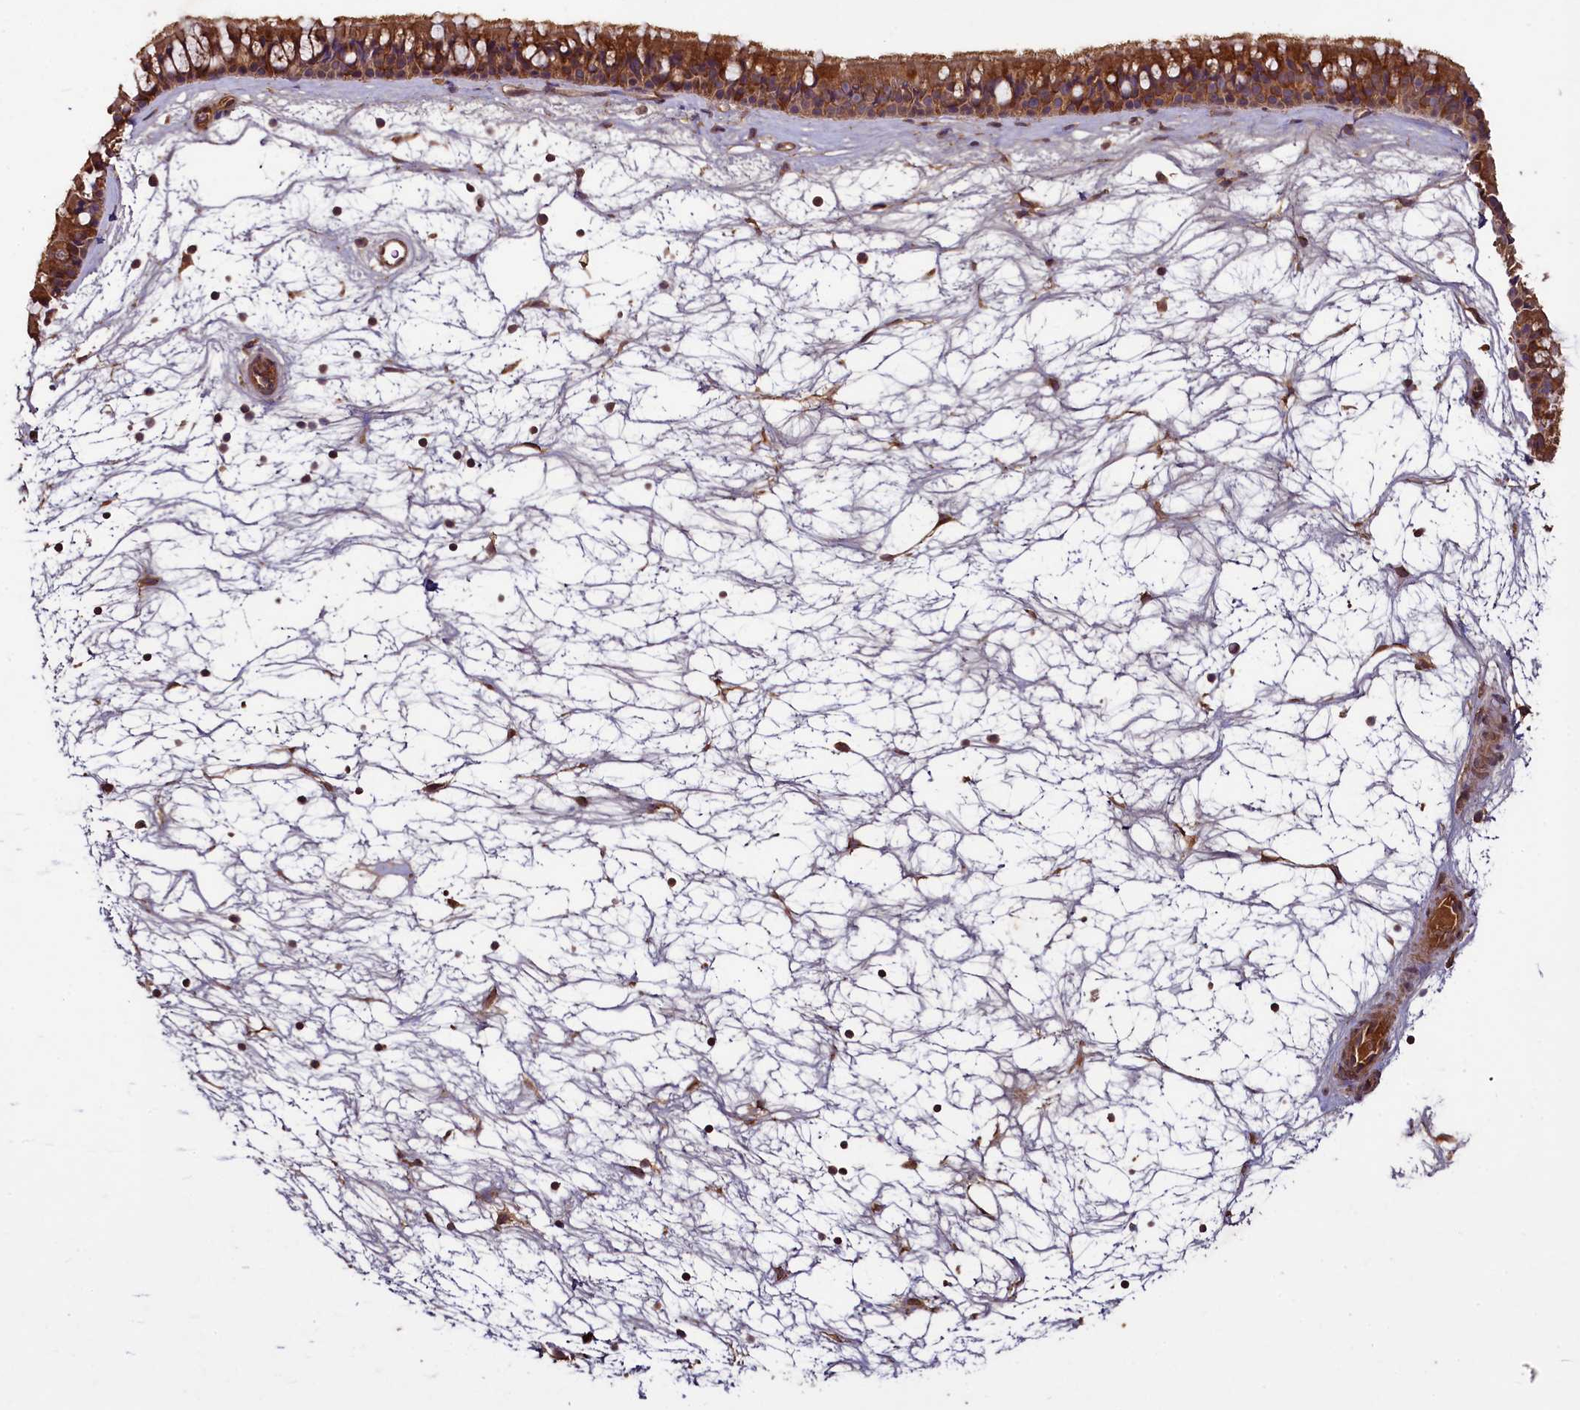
{"staining": {"intensity": "strong", "quantity": ">75%", "location": "cytoplasmic/membranous"}, "tissue": "nasopharynx", "cell_type": "Respiratory epithelial cells", "image_type": "normal", "snomed": [{"axis": "morphology", "description": "Normal tissue, NOS"}, {"axis": "topography", "description": "Nasopharynx"}], "caption": "Human nasopharynx stained with a brown dye demonstrates strong cytoplasmic/membranous positive staining in about >75% of respiratory epithelial cells.", "gene": "NUDT6", "patient": {"sex": "male", "age": 64}}